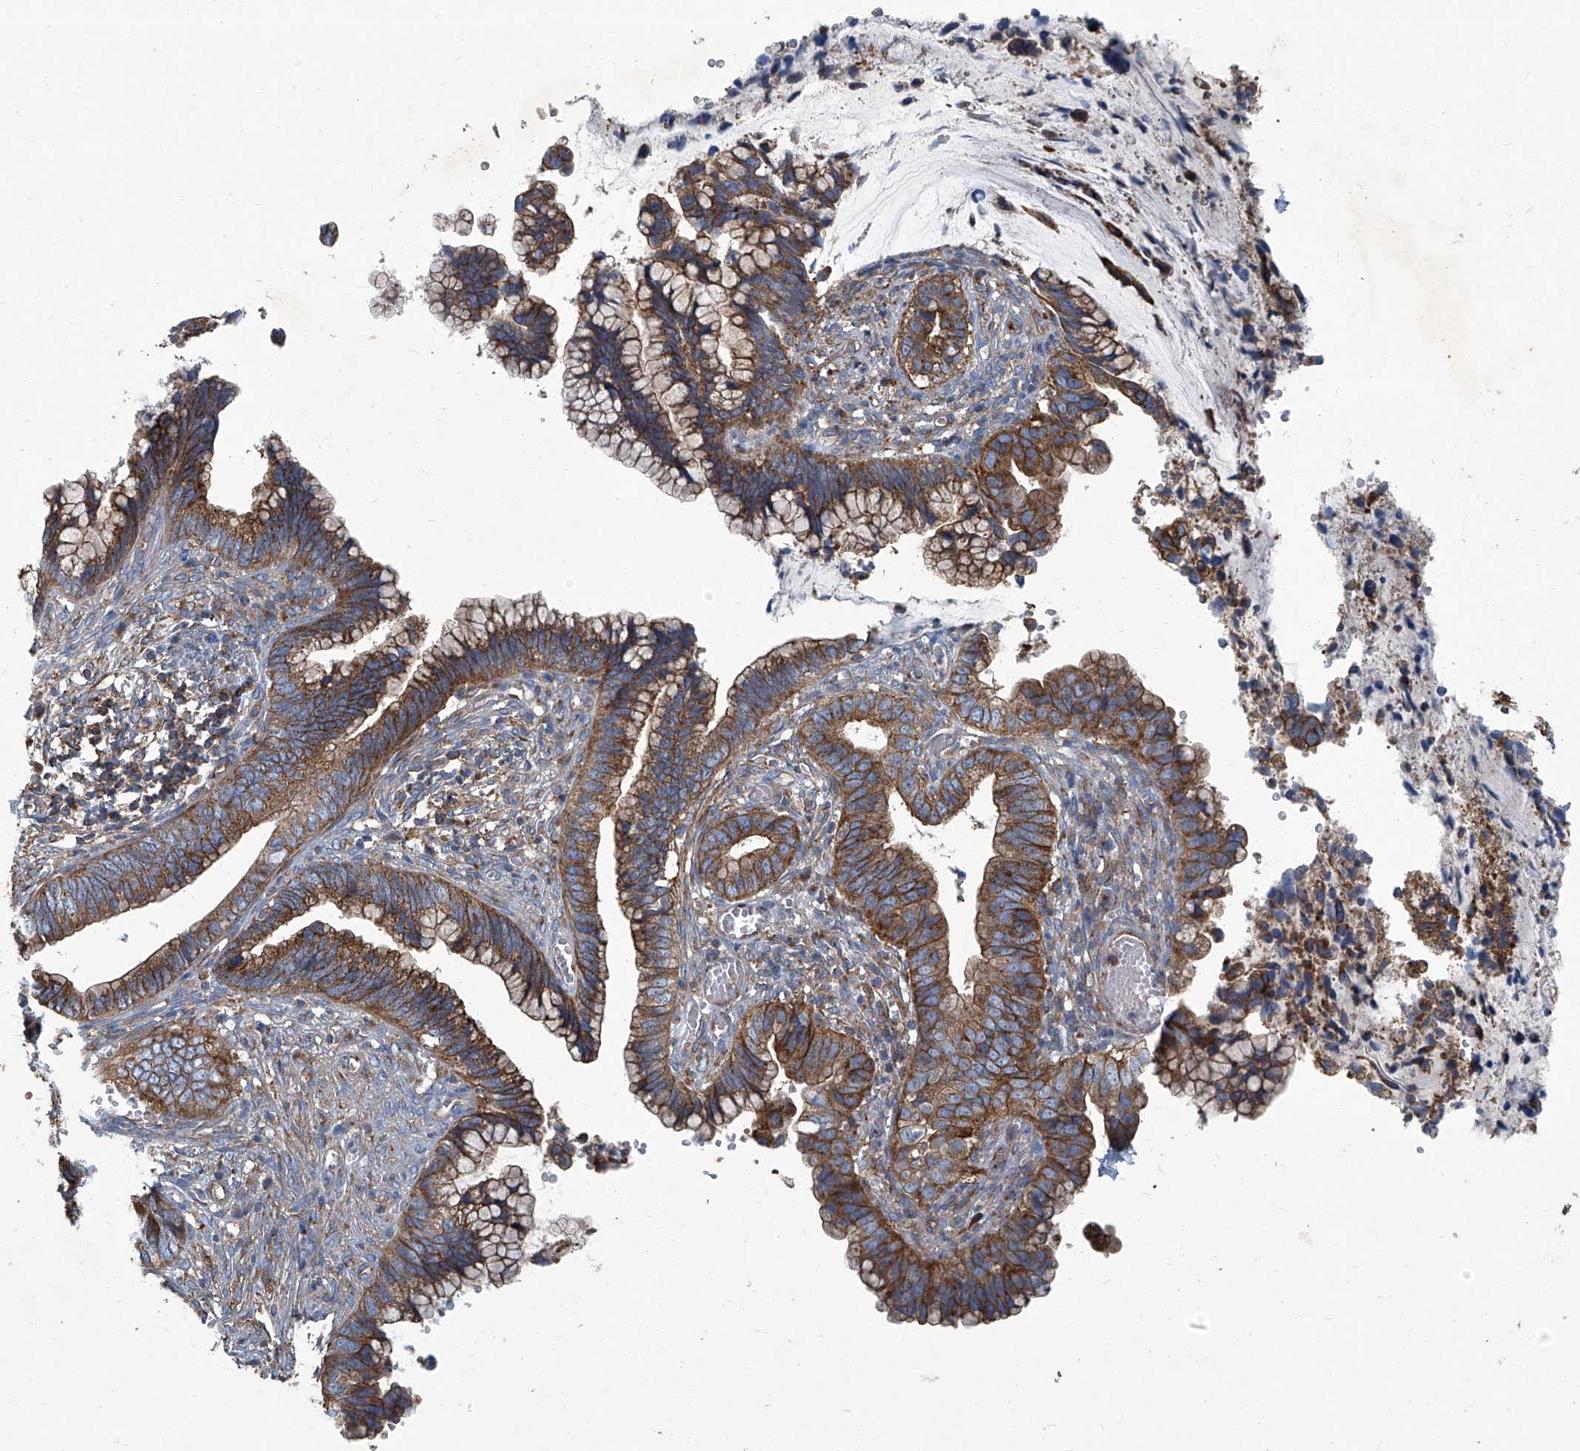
{"staining": {"intensity": "moderate", "quantity": ">75%", "location": "cytoplasmic/membranous"}, "tissue": "cervical cancer", "cell_type": "Tumor cells", "image_type": "cancer", "snomed": [{"axis": "morphology", "description": "Adenocarcinoma, NOS"}, {"axis": "topography", "description": "Cervix"}], "caption": "An image of human adenocarcinoma (cervical) stained for a protein reveals moderate cytoplasmic/membranous brown staining in tumor cells.", "gene": "PIGH", "patient": {"sex": "female", "age": 44}}